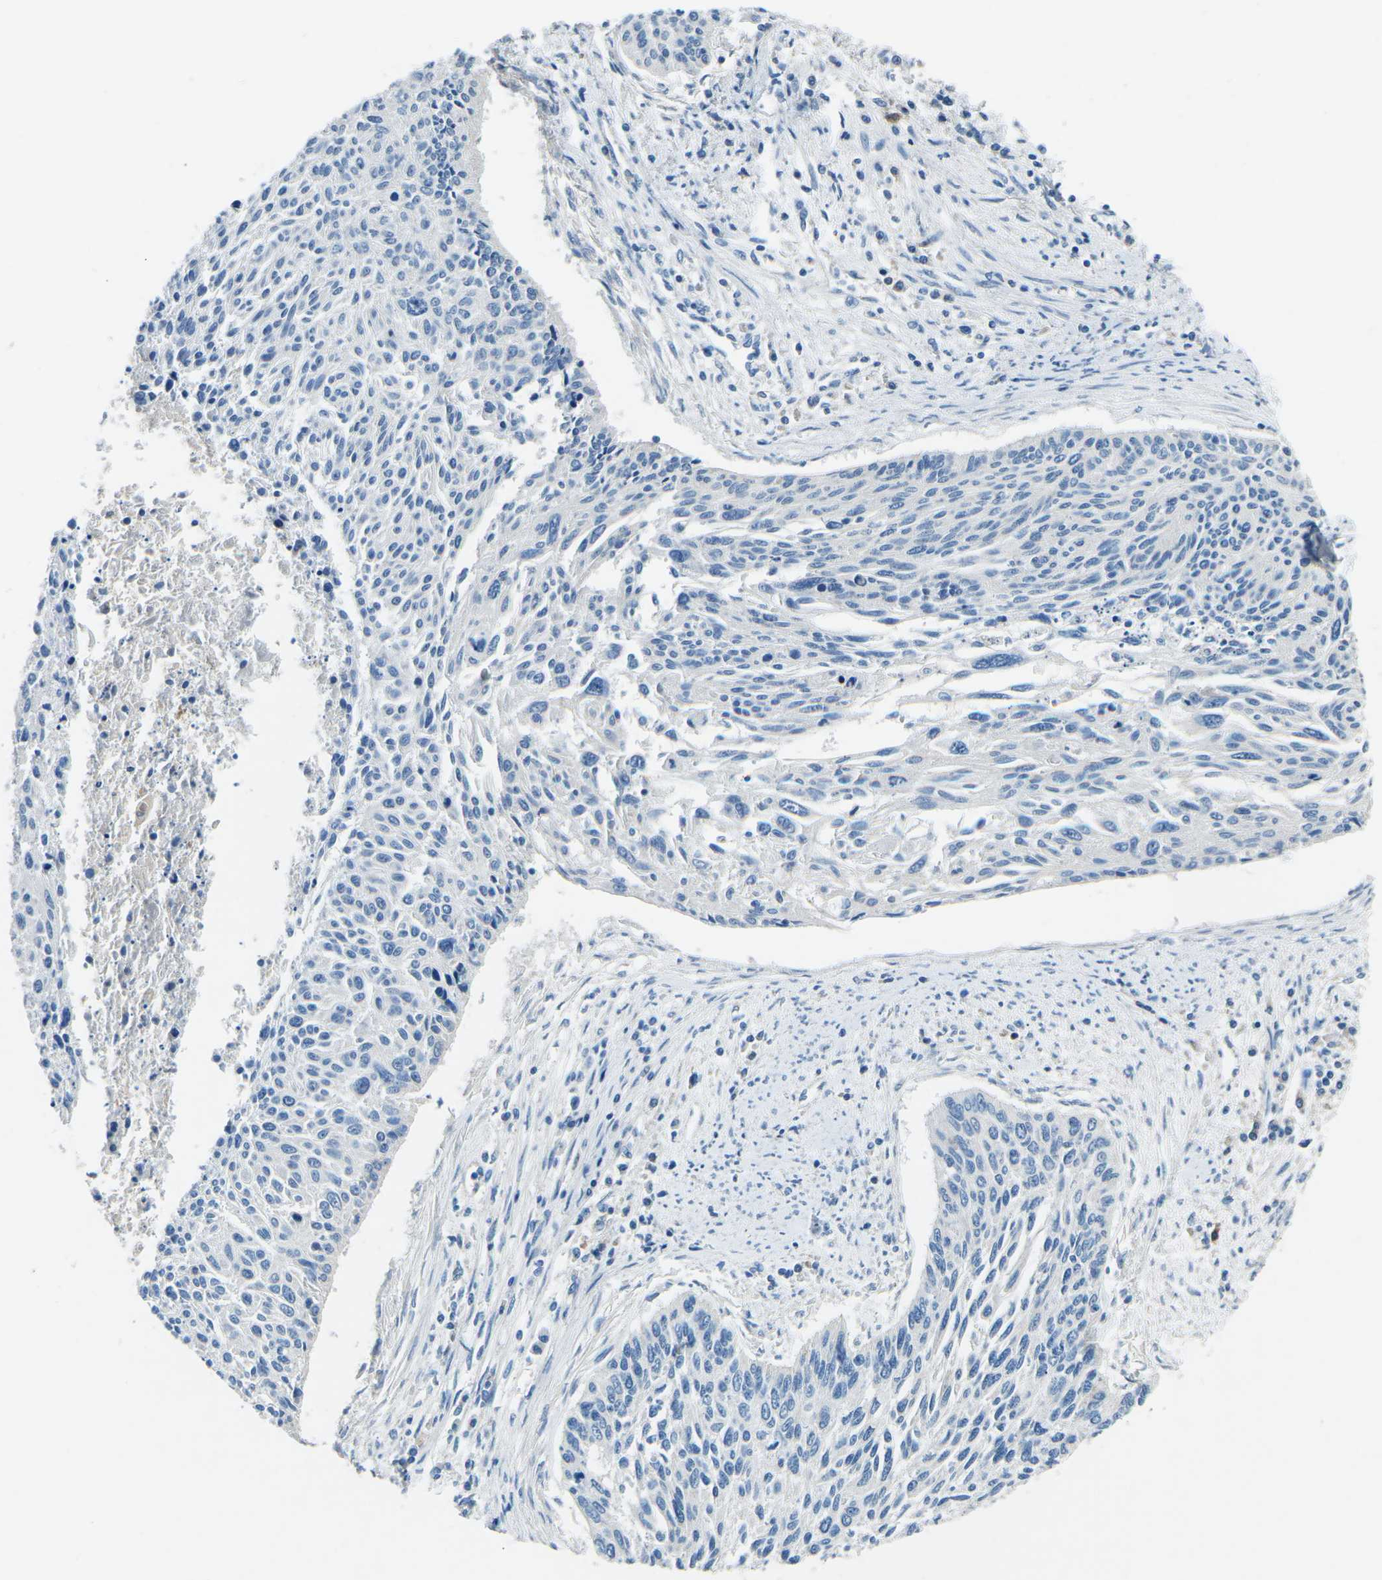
{"staining": {"intensity": "negative", "quantity": "none", "location": "none"}, "tissue": "cervical cancer", "cell_type": "Tumor cells", "image_type": "cancer", "snomed": [{"axis": "morphology", "description": "Squamous cell carcinoma, NOS"}, {"axis": "topography", "description": "Cervix"}], "caption": "An image of human cervical cancer (squamous cell carcinoma) is negative for staining in tumor cells.", "gene": "CD1D", "patient": {"sex": "female", "age": 55}}